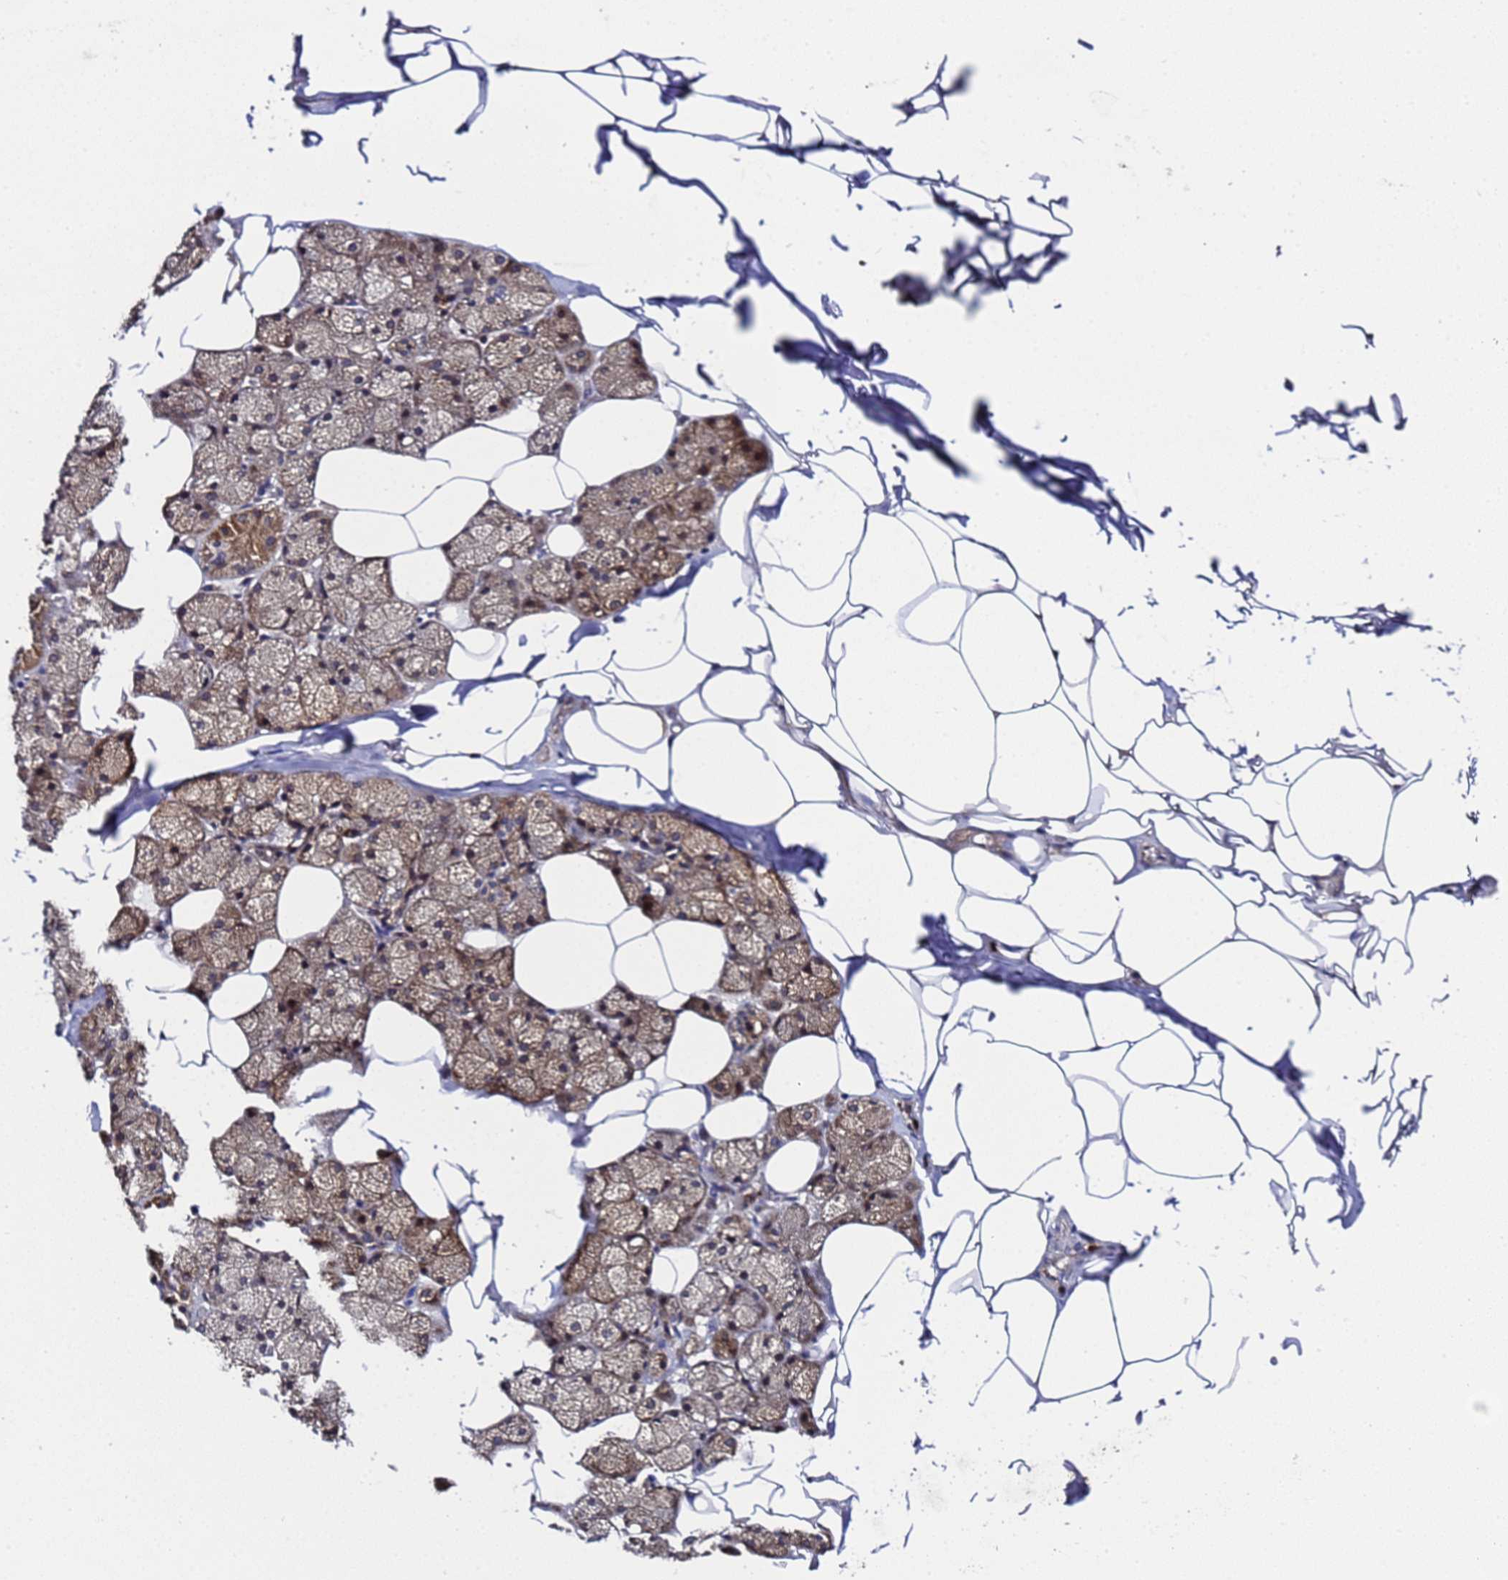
{"staining": {"intensity": "weak", "quantity": ">75%", "location": "cytoplasmic/membranous"}, "tissue": "adipose tissue", "cell_type": "Adipocytes", "image_type": "normal", "snomed": [{"axis": "morphology", "description": "Normal tissue, NOS"}, {"axis": "topography", "description": "Salivary gland"}, {"axis": "topography", "description": "Peripheral nerve tissue"}], "caption": "Adipose tissue stained for a protein (brown) shows weak cytoplasmic/membranous positive staining in approximately >75% of adipocytes.", "gene": "GSTCD", "patient": {"sex": "male", "age": 38}}